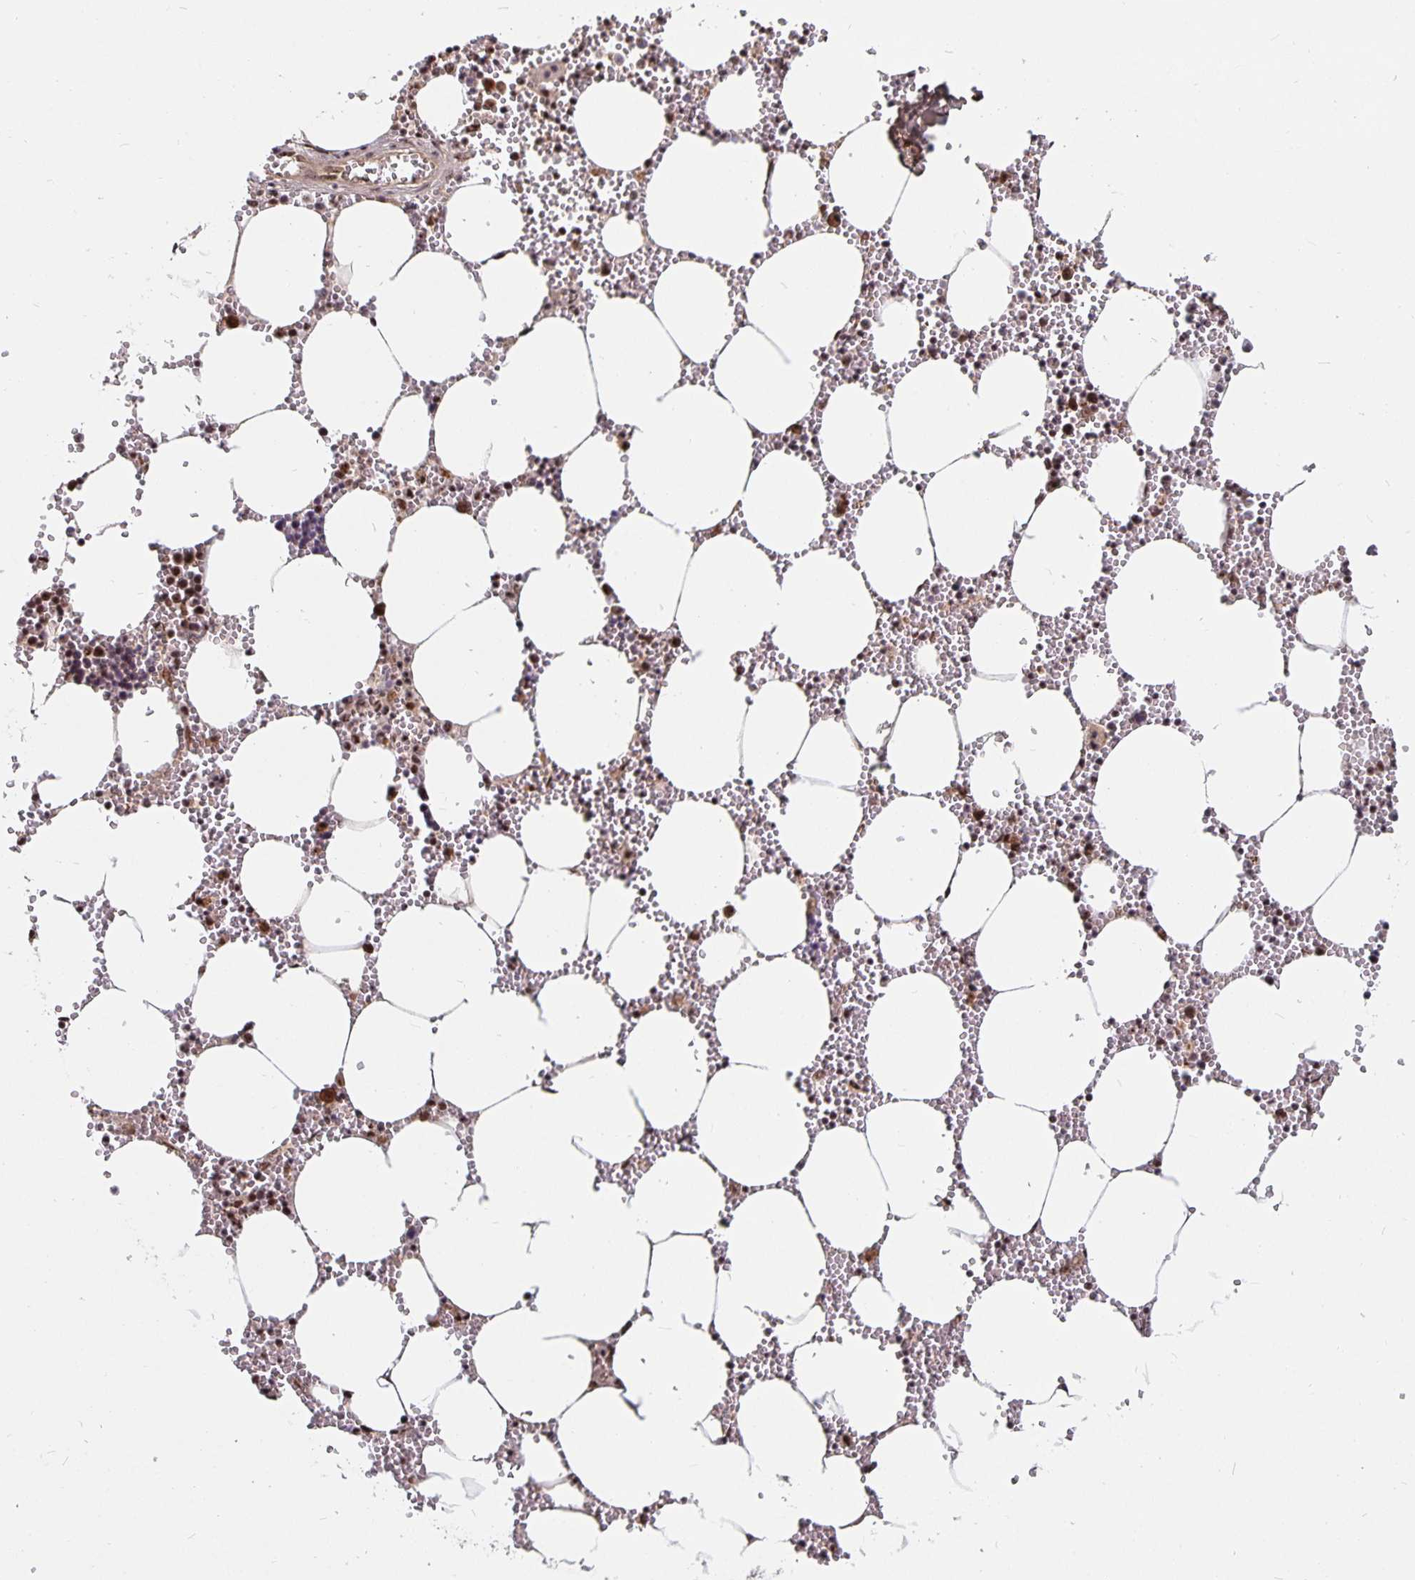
{"staining": {"intensity": "moderate", "quantity": ">75%", "location": "nuclear"}, "tissue": "bone marrow", "cell_type": "Hematopoietic cells", "image_type": "normal", "snomed": [{"axis": "morphology", "description": "Normal tissue, NOS"}, {"axis": "topography", "description": "Bone marrow"}], "caption": "About >75% of hematopoietic cells in benign human bone marrow reveal moderate nuclear protein expression as visualized by brown immunohistochemical staining.", "gene": "LAS1L", "patient": {"sex": "male", "age": 54}}